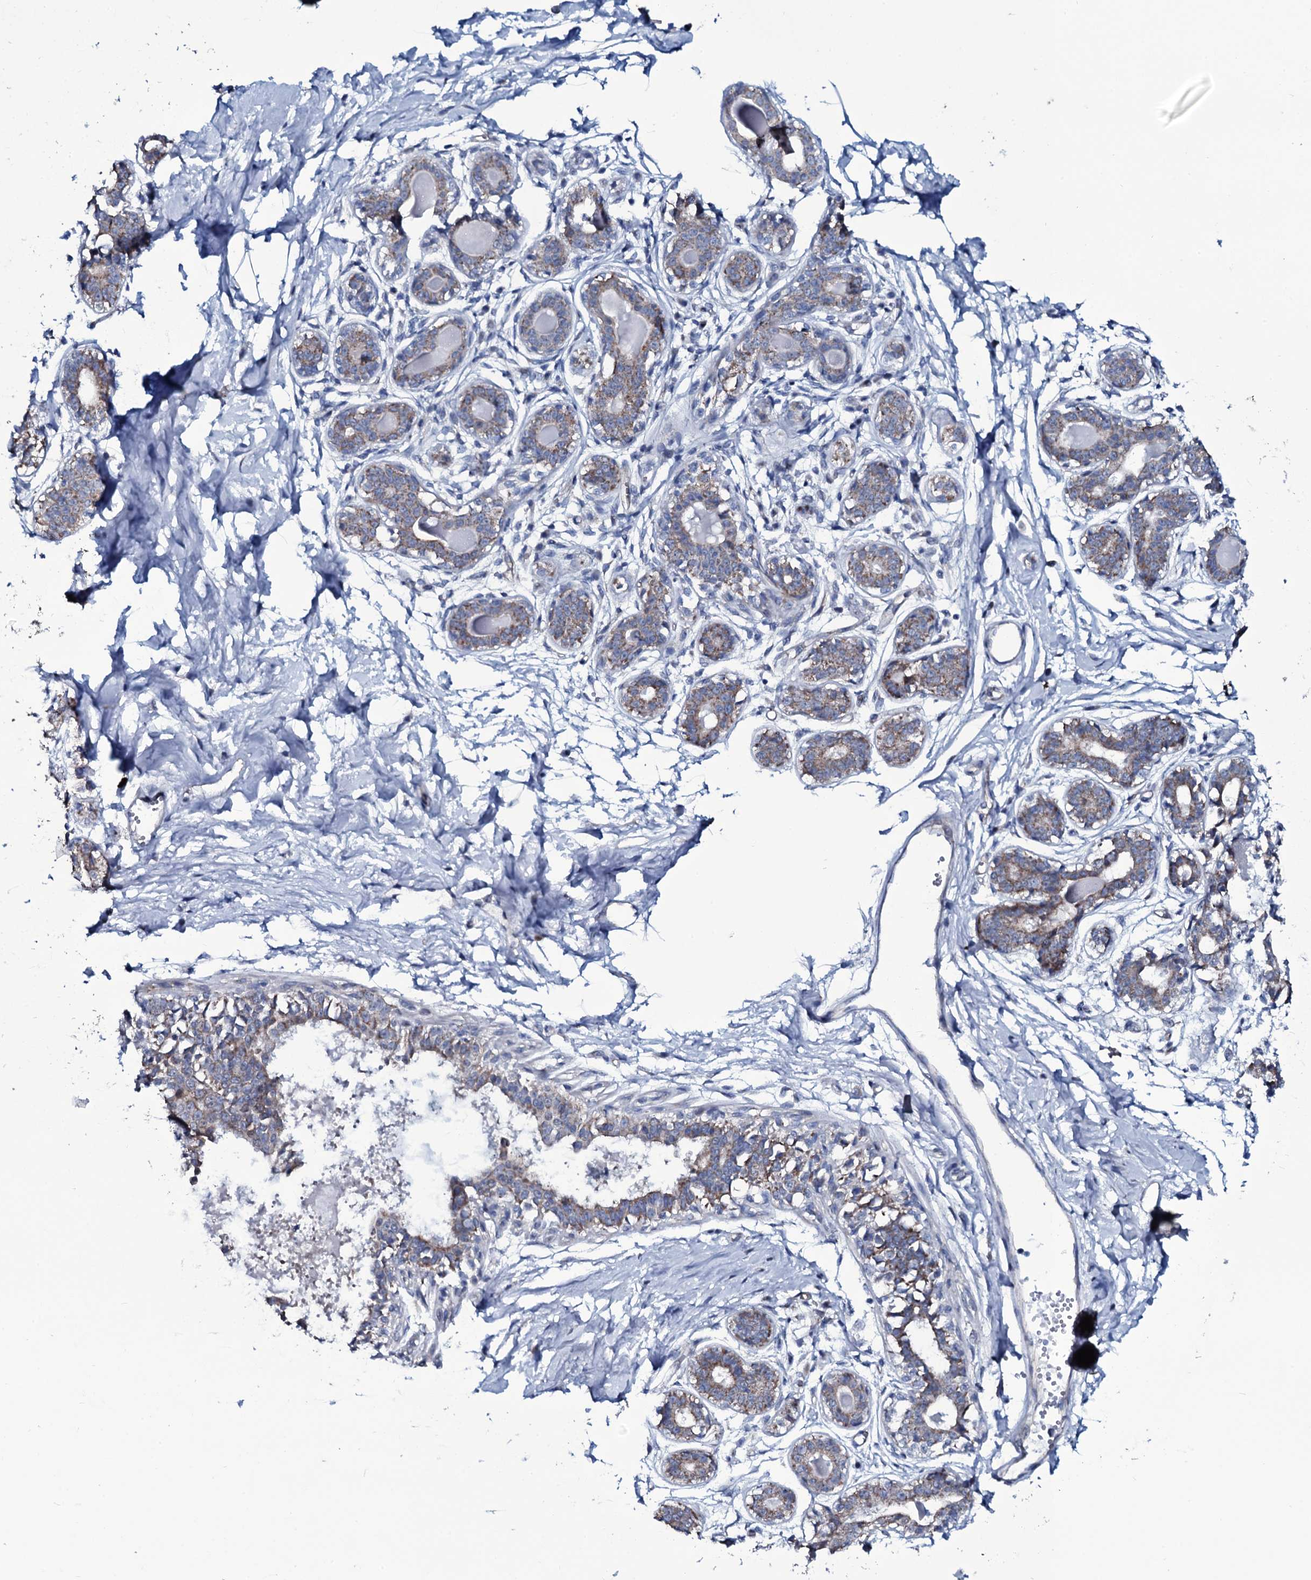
{"staining": {"intensity": "negative", "quantity": "none", "location": "none"}, "tissue": "breast", "cell_type": "Adipocytes", "image_type": "normal", "snomed": [{"axis": "morphology", "description": "Normal tissue, NOS"}, {"axis": "topography", "description": "Breast"}], "caption": "This is an immunohistochemistry (IHC) histopathology image of benign breast. There is no staining in adipocytes.", "gene": "WIPF3", "patient": {"sex": "female", "age": 45}}